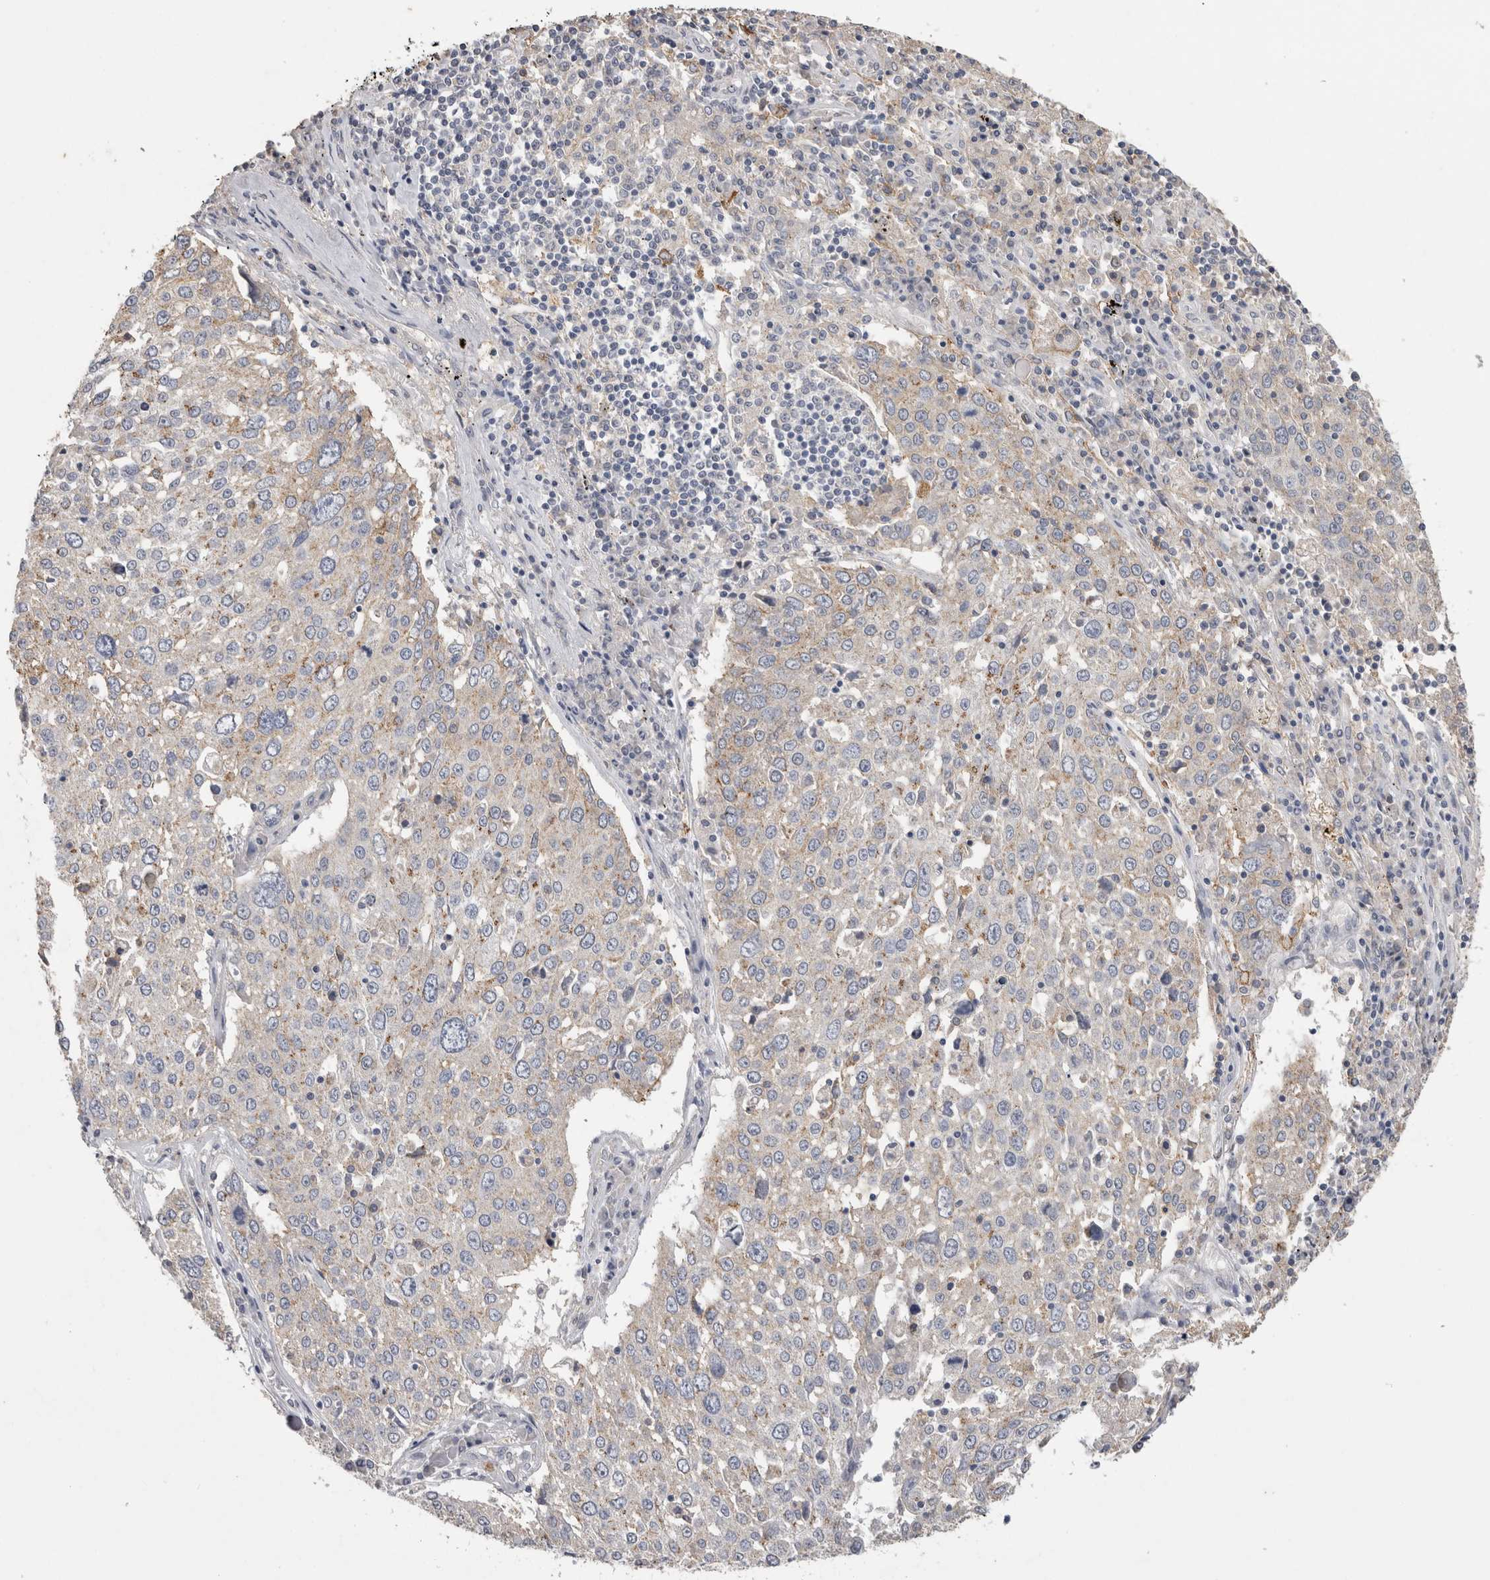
{"staining": {"intensity": "weak", "quantity": "<25%", "location": "cytoplasmic/membranous"}, "tissue": "lung cancer", "cell_type": "Tumor cells", "image_type": "cancer", "snomed": [{"axis": "morphology", "description": "Squamous cell carcinoma, NOS"}, {"axis": "topography", "description": "Lung"}], "caption": "Immunohistochemistry image of lung cancer (squamous cell carcinoma) stained for a protein (brown), which reveals no positivity in tumor cells. Brightfield microscopy of IHC stained with DAB (brown) and hematoxylin (blue), captured at high magnification.", "gene": "CNTFR", "patient": {"sex": "male", "age": 65}}